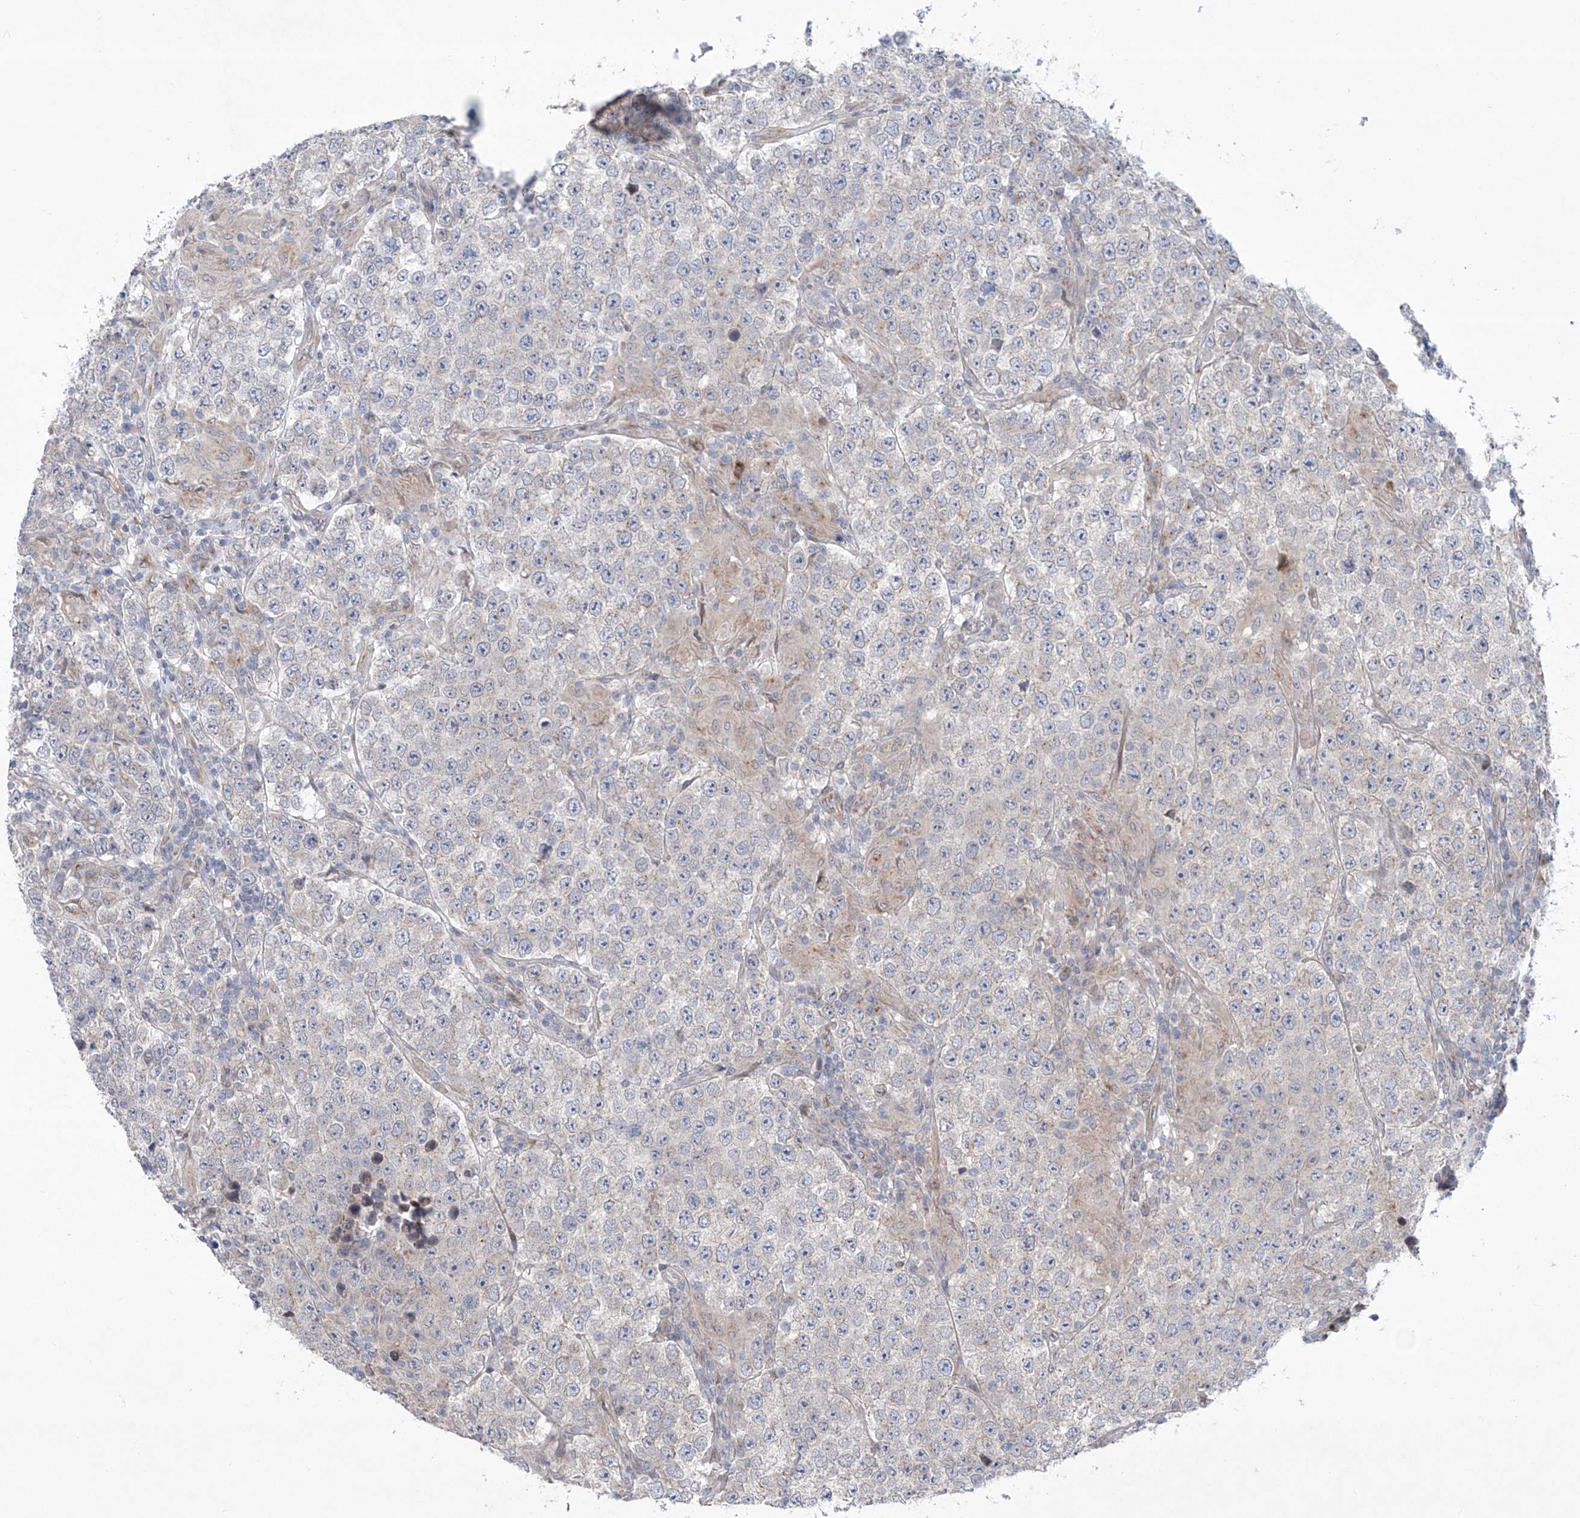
{"staining": {"intensity": "negative", "quantity": "none", "location": "none"}, "tissue": "testis cancer", "cell_type": "Tumor cells", "image_type": "cancer", "snomed": [{"axis": "morphology", "description": "Normal tissue, NOS"}, {"axis": "morphology", "description": "Urothelial carcinoma, High grade"}, {"axis": "morphology", "description": "Seminoma, NOS"}, {"axis": "morphology", "description": "Carcinoma, Embryonal, NOS"}, {"axis": "topography", "description": "Urinary bladder"}, {"axis": "topography", "description": "Testis"}], "caption": "Immunohistochemistry (IHC) photomicrograph of neoplastic tissue: human testis cancer stained with DAB displays no significant protein staining in tumor cells.", "gene": "KLC4", "patient": {"sex": "male", "age": 41}}